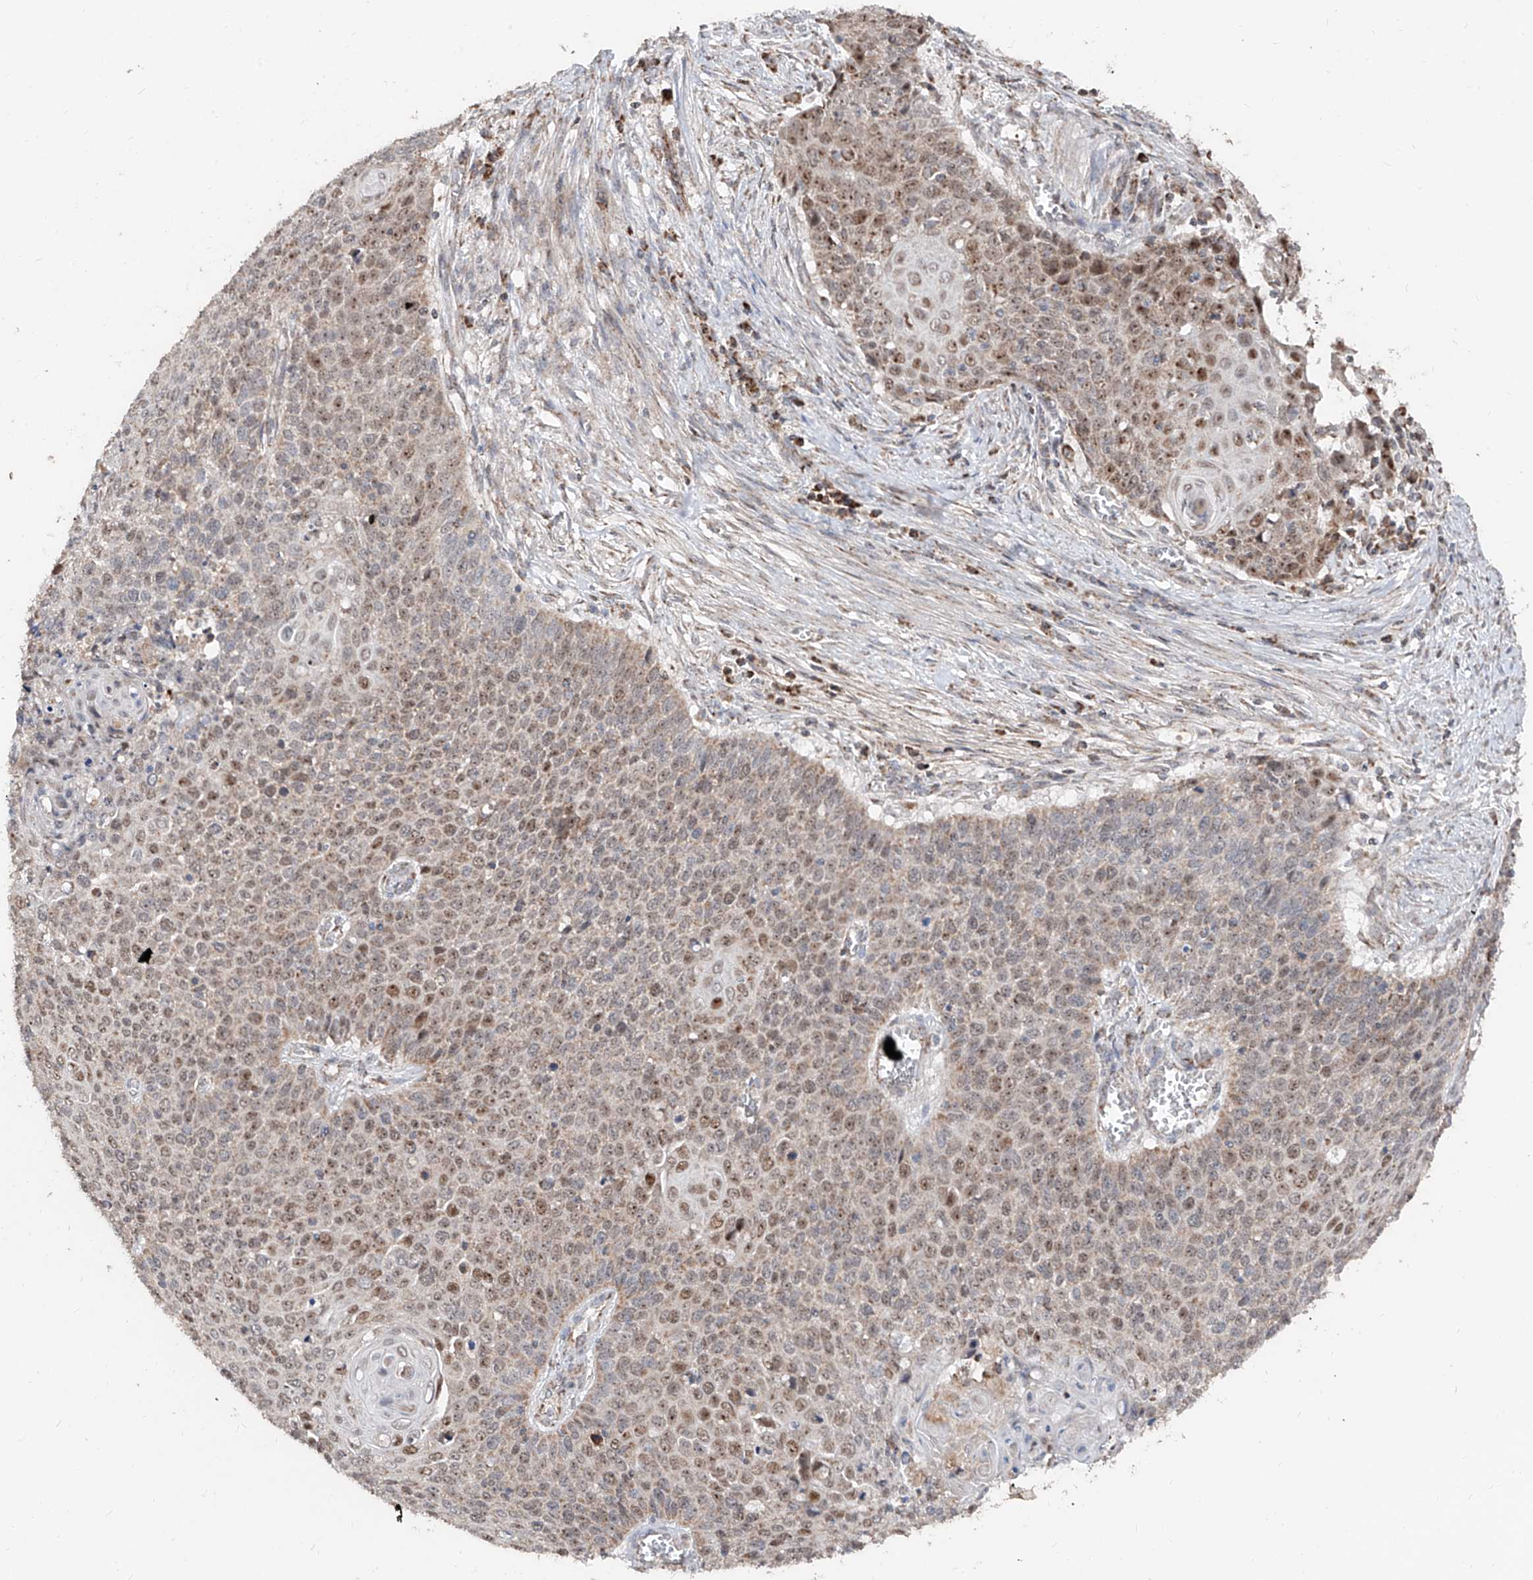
{"staining": {"intensity": "weak", "quantity": ">75%", "location": "cytoplasmic/membranous,nuclear"}, "tissue": "cervical cancer", "cell_type": "Tumor cells", "image_type": "cancer", "snomed": [{"axis": "morphology", "description": "Squamous cell carcinoma, NOS"}, {"axis": "topography", "description": "Cervix"}], "caption": "Protein expression analysis of cervical squamous cell carcinoma exhibits weak cytoplasmic/membranous and nuclear positivity in about >75% of tumor cells.", "gene": "NDUFB3", "patient": {"sex": "female", "age": 39}}